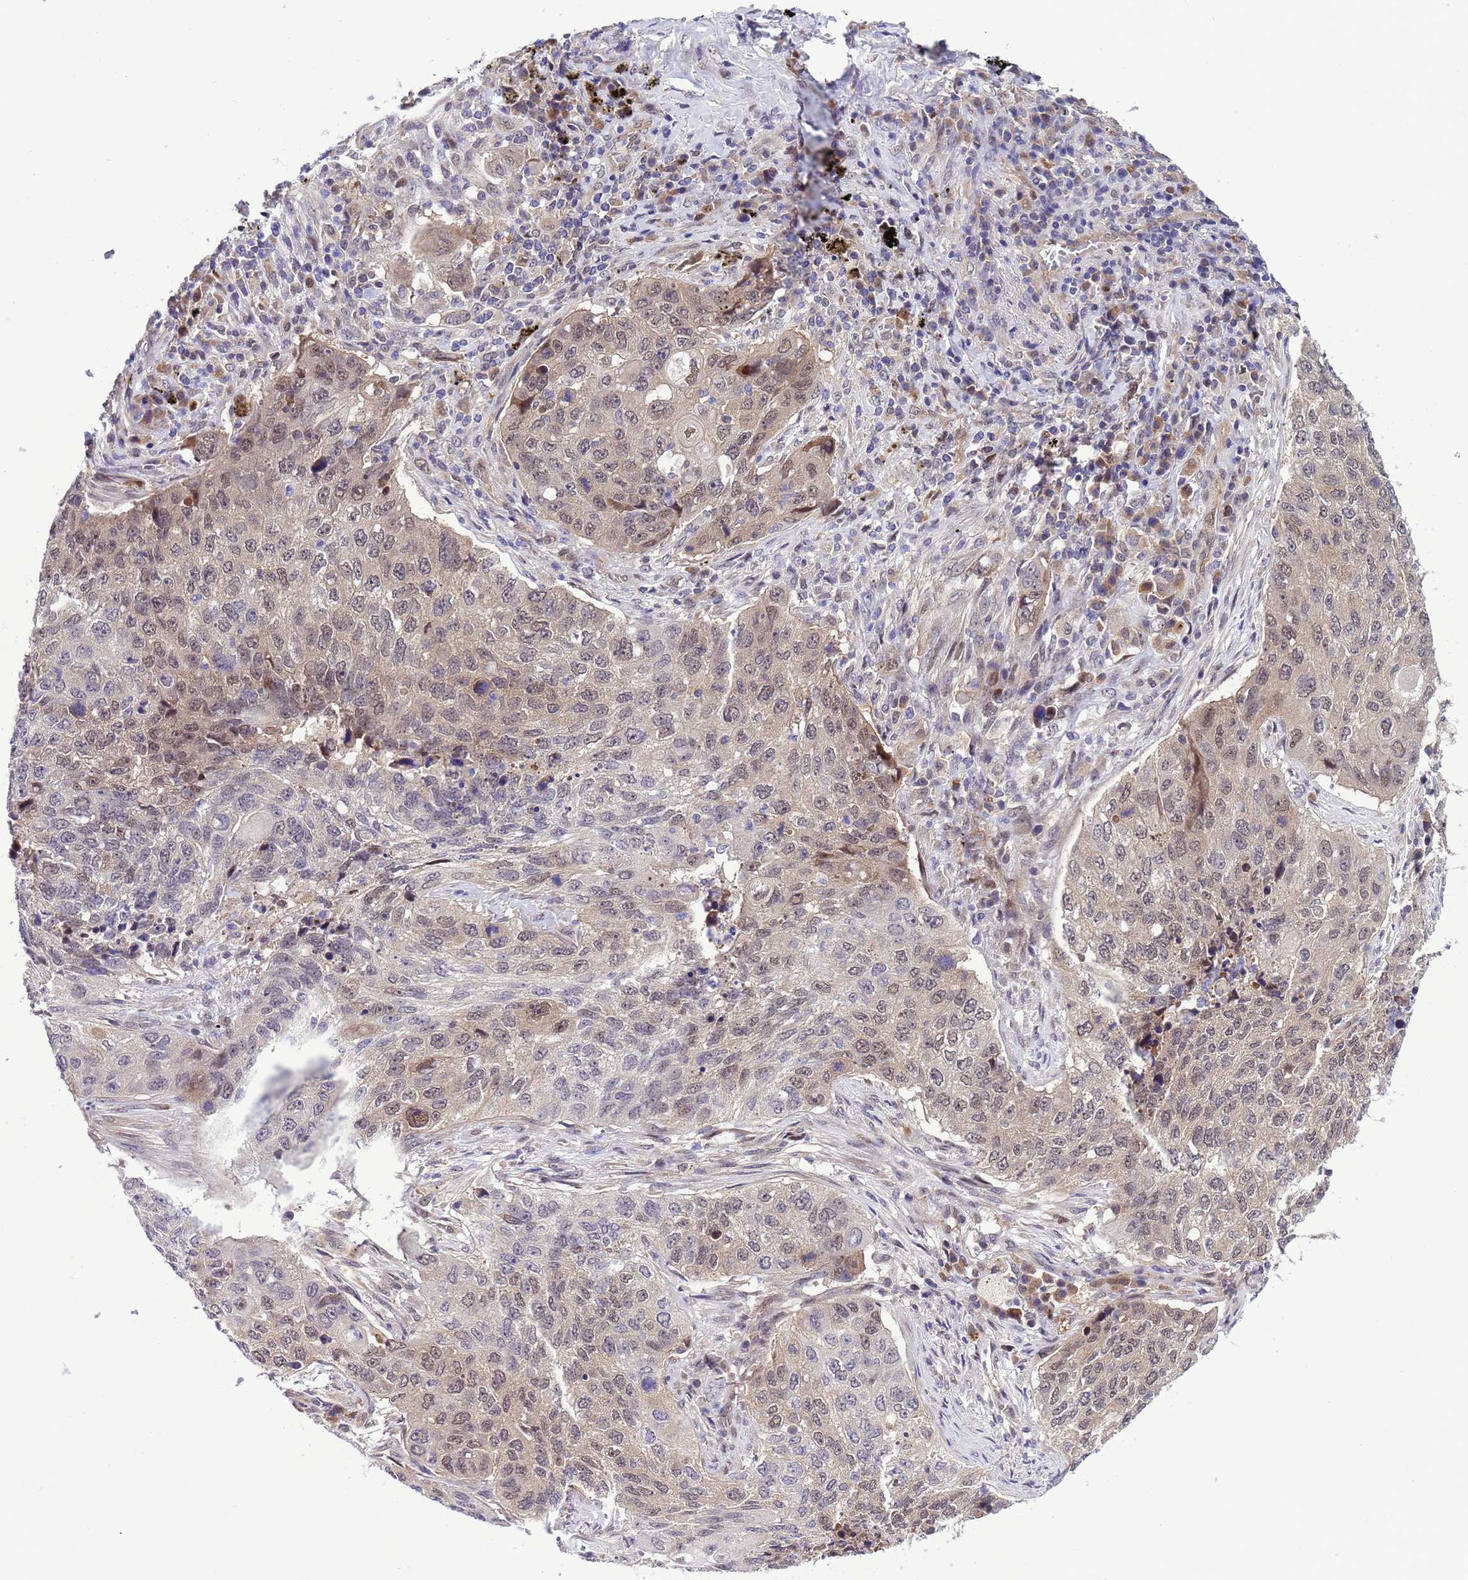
{"staining": {"intensity": "weak", "quantity": "25%-75%", "location": "nuclear"}, "tissue": "lung cancer", "cell_type": "Tumor cells", "image_type": "cancer", "snomed": [{"axis": "morphology", "description": "Squamous cell carcinoma, NOS"}, {"axis": "topography", "description": "Lung"}], "caption": "Tumor cells reveal low levels of weak nuclear positivity in about 25%-75% of cells in human lung squamous cell carcinoma.", "gene": "RASD1", "patient": {"sex": "female", "age": 63}}